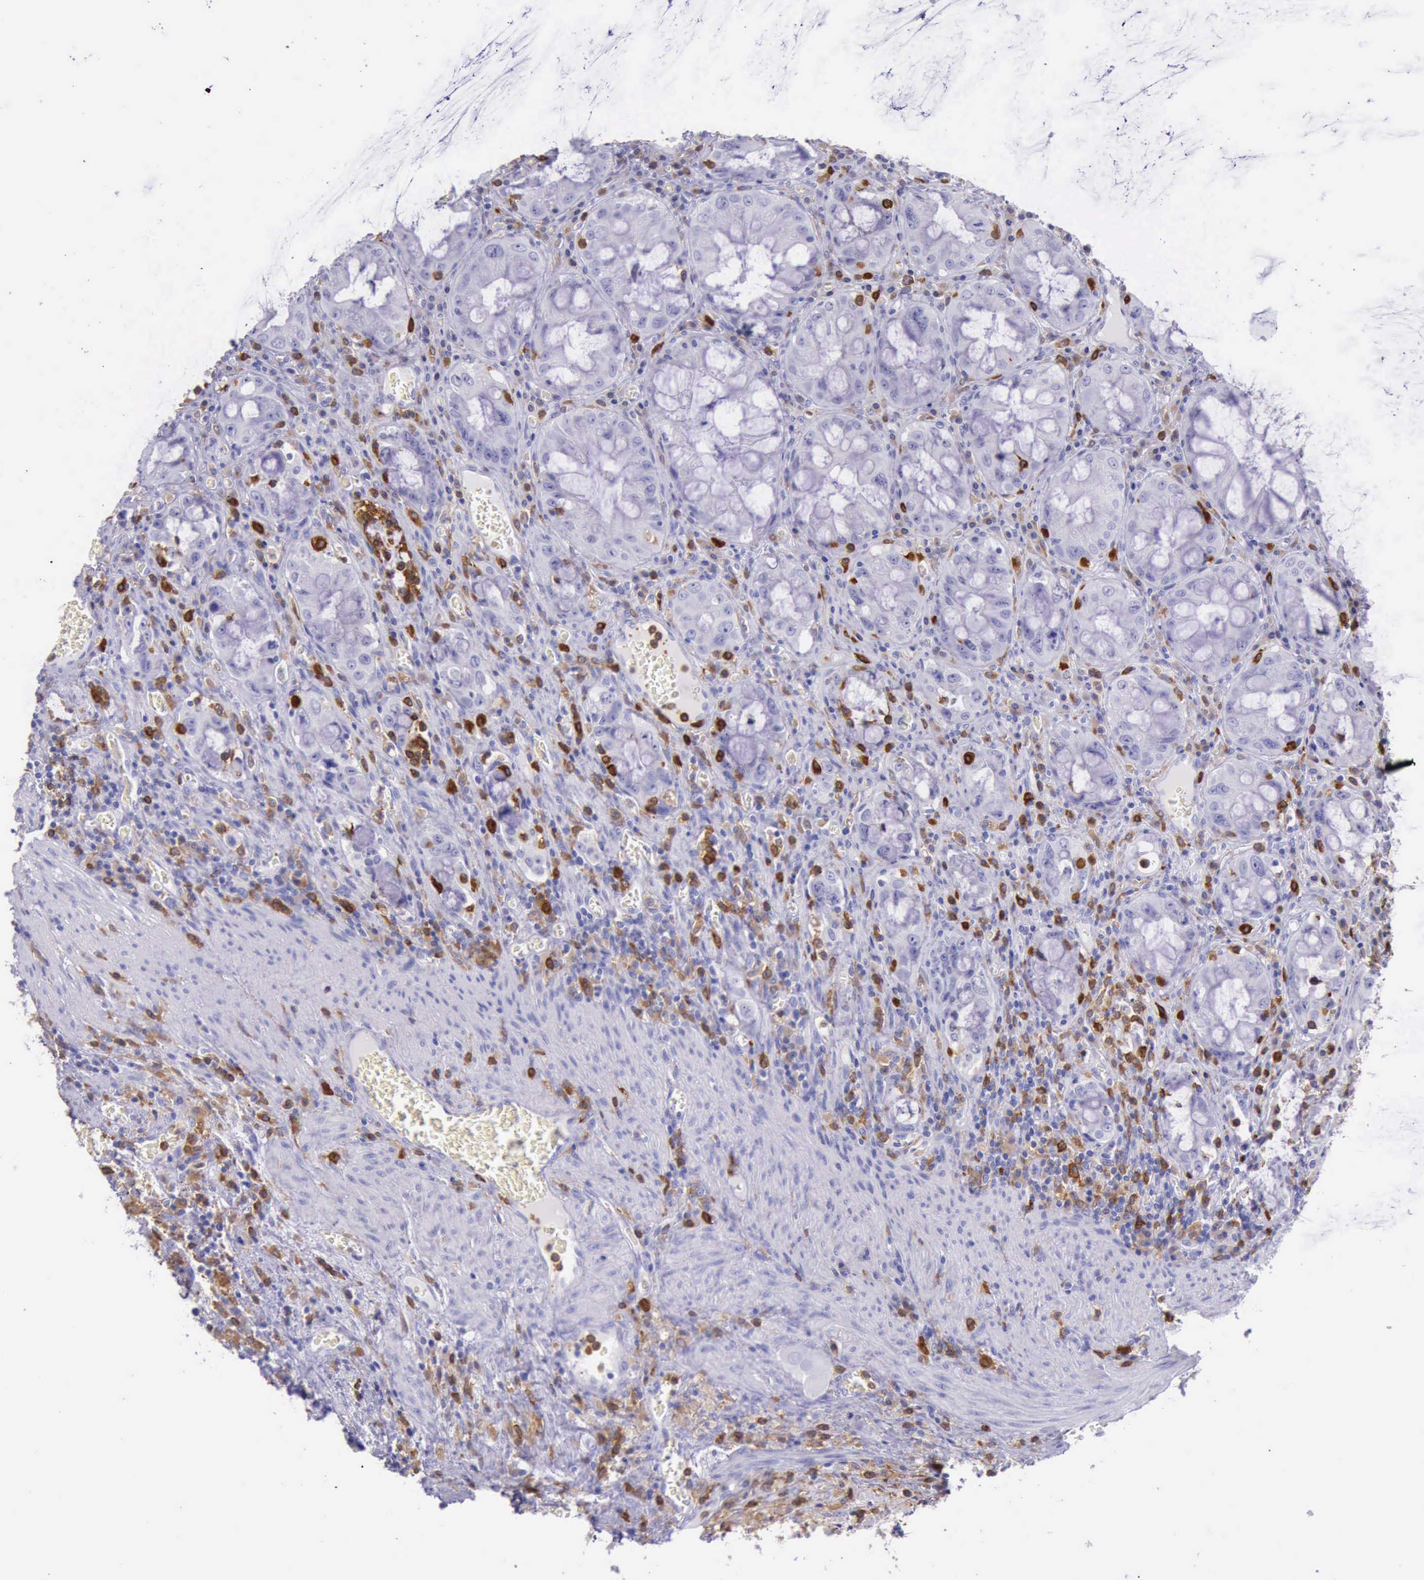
{"staining": {"intensity": "negative", "quantity": "none", "location": "none"}, "tissue": "colorectal cancer", "cell_type": "Tumor cells", "image_type": "cancer", "snomed": [{"axis": "morphology", "description": "Adenocarcinoma, NOS"}, {"axis": "topography", "description": "Rectum"}], "caption": "Tumor cells are negative for protein expression in human adenocarcinoma (colorectal). (DAB immunohistochemistry, high magnification).", "gene": "BTK", "patient": {"sex": "male", "age": 70}}